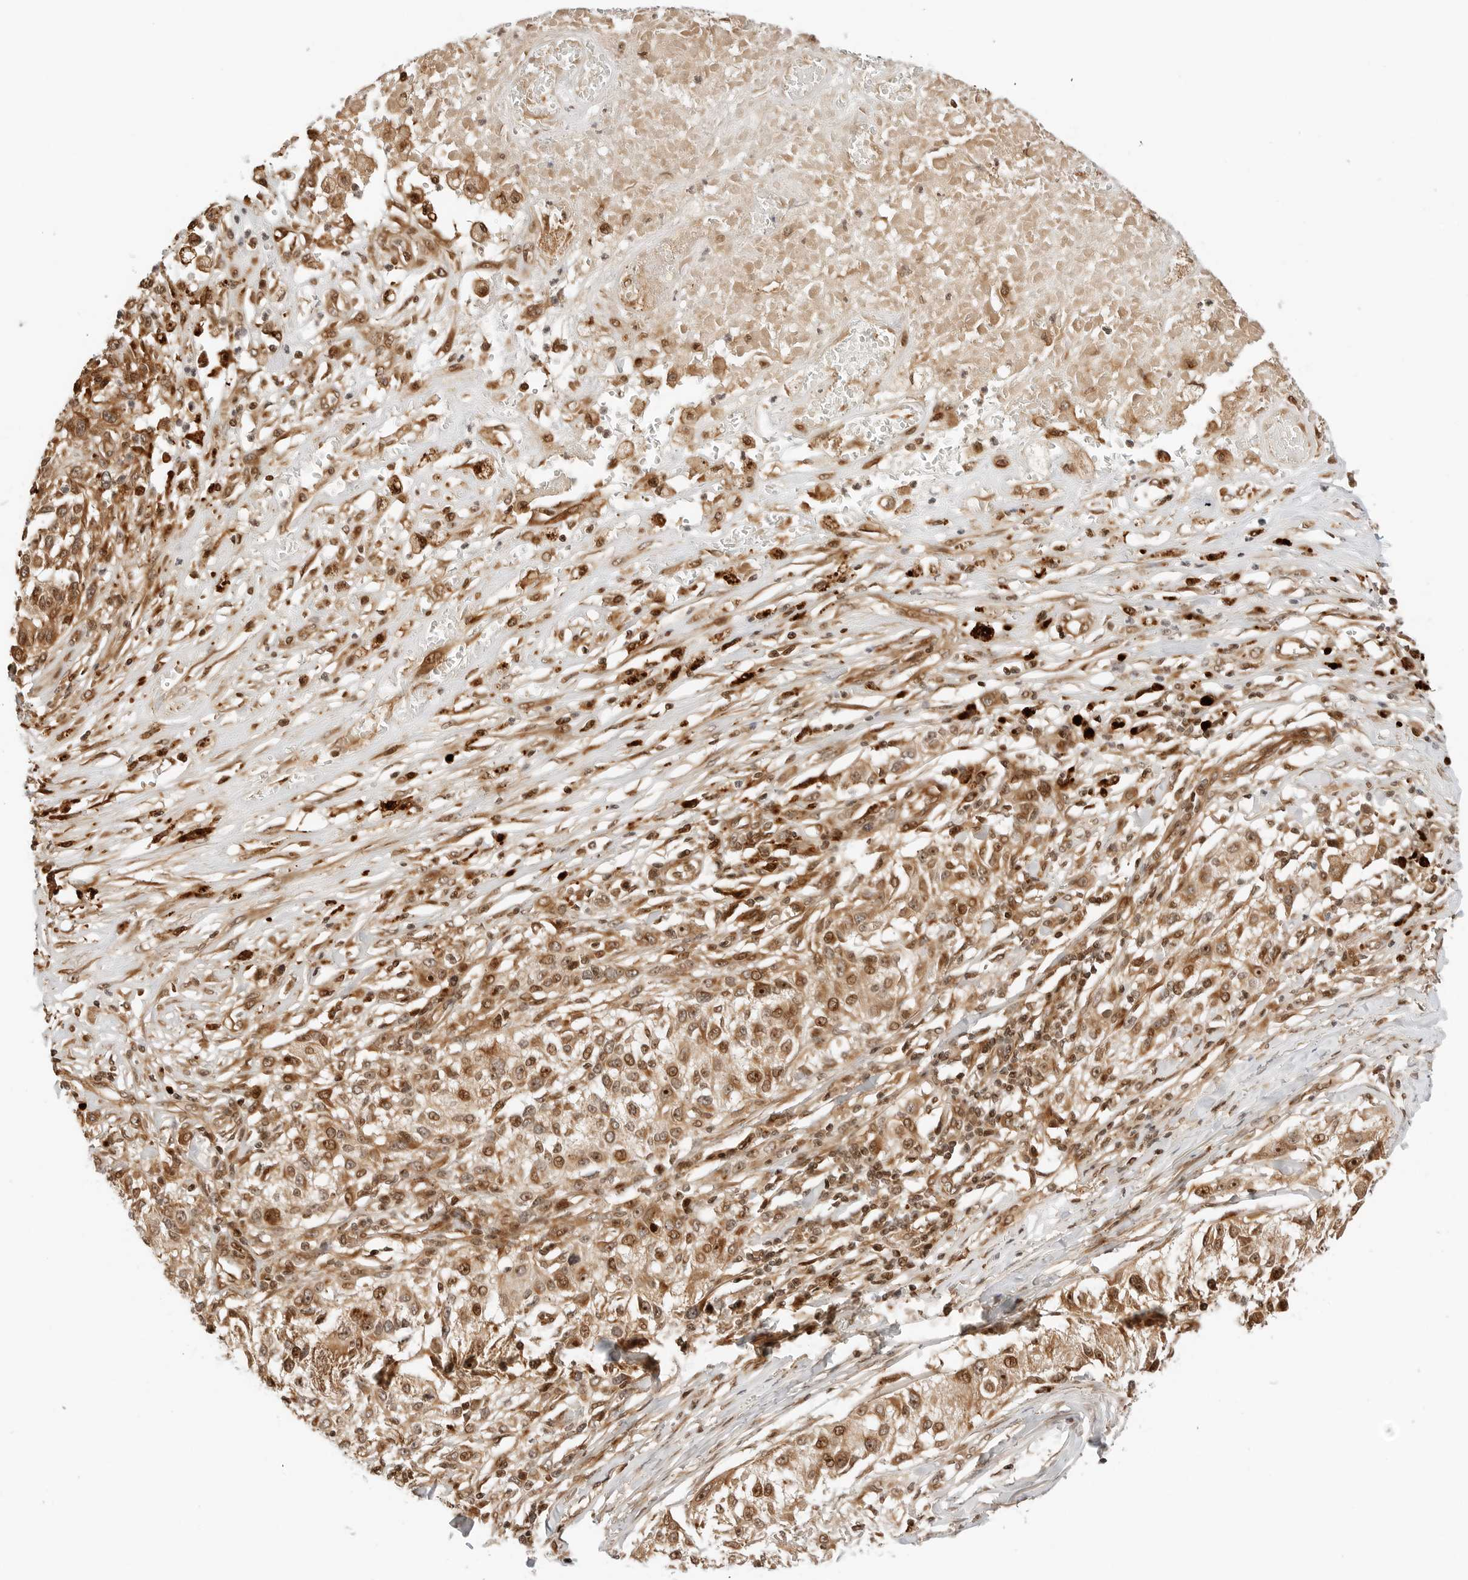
{"staining": {"intensity": "moderate", "quantity": ">75%", "location": "cytoplasmic/membranous,nuclear"}, "tissue": "melanoma", "cell_type": "Tumor cells", "image_type": "cancer", "snomed": [{"axis": "morphology", "description": "Necrosis, NOS"}, {"axis": "morphology", "description": "Malignant melanoma, NOS"}, {"axis": "topography", "description": "Skin"}], "caption": "Immunohistochemical staining of melanoma shows moderate cytoplasmic/membranous and nuclear protein expression in approximately >75% of tumor cells.", "gene": "GEM", "patient": {"sex": "female", "age": 87}}